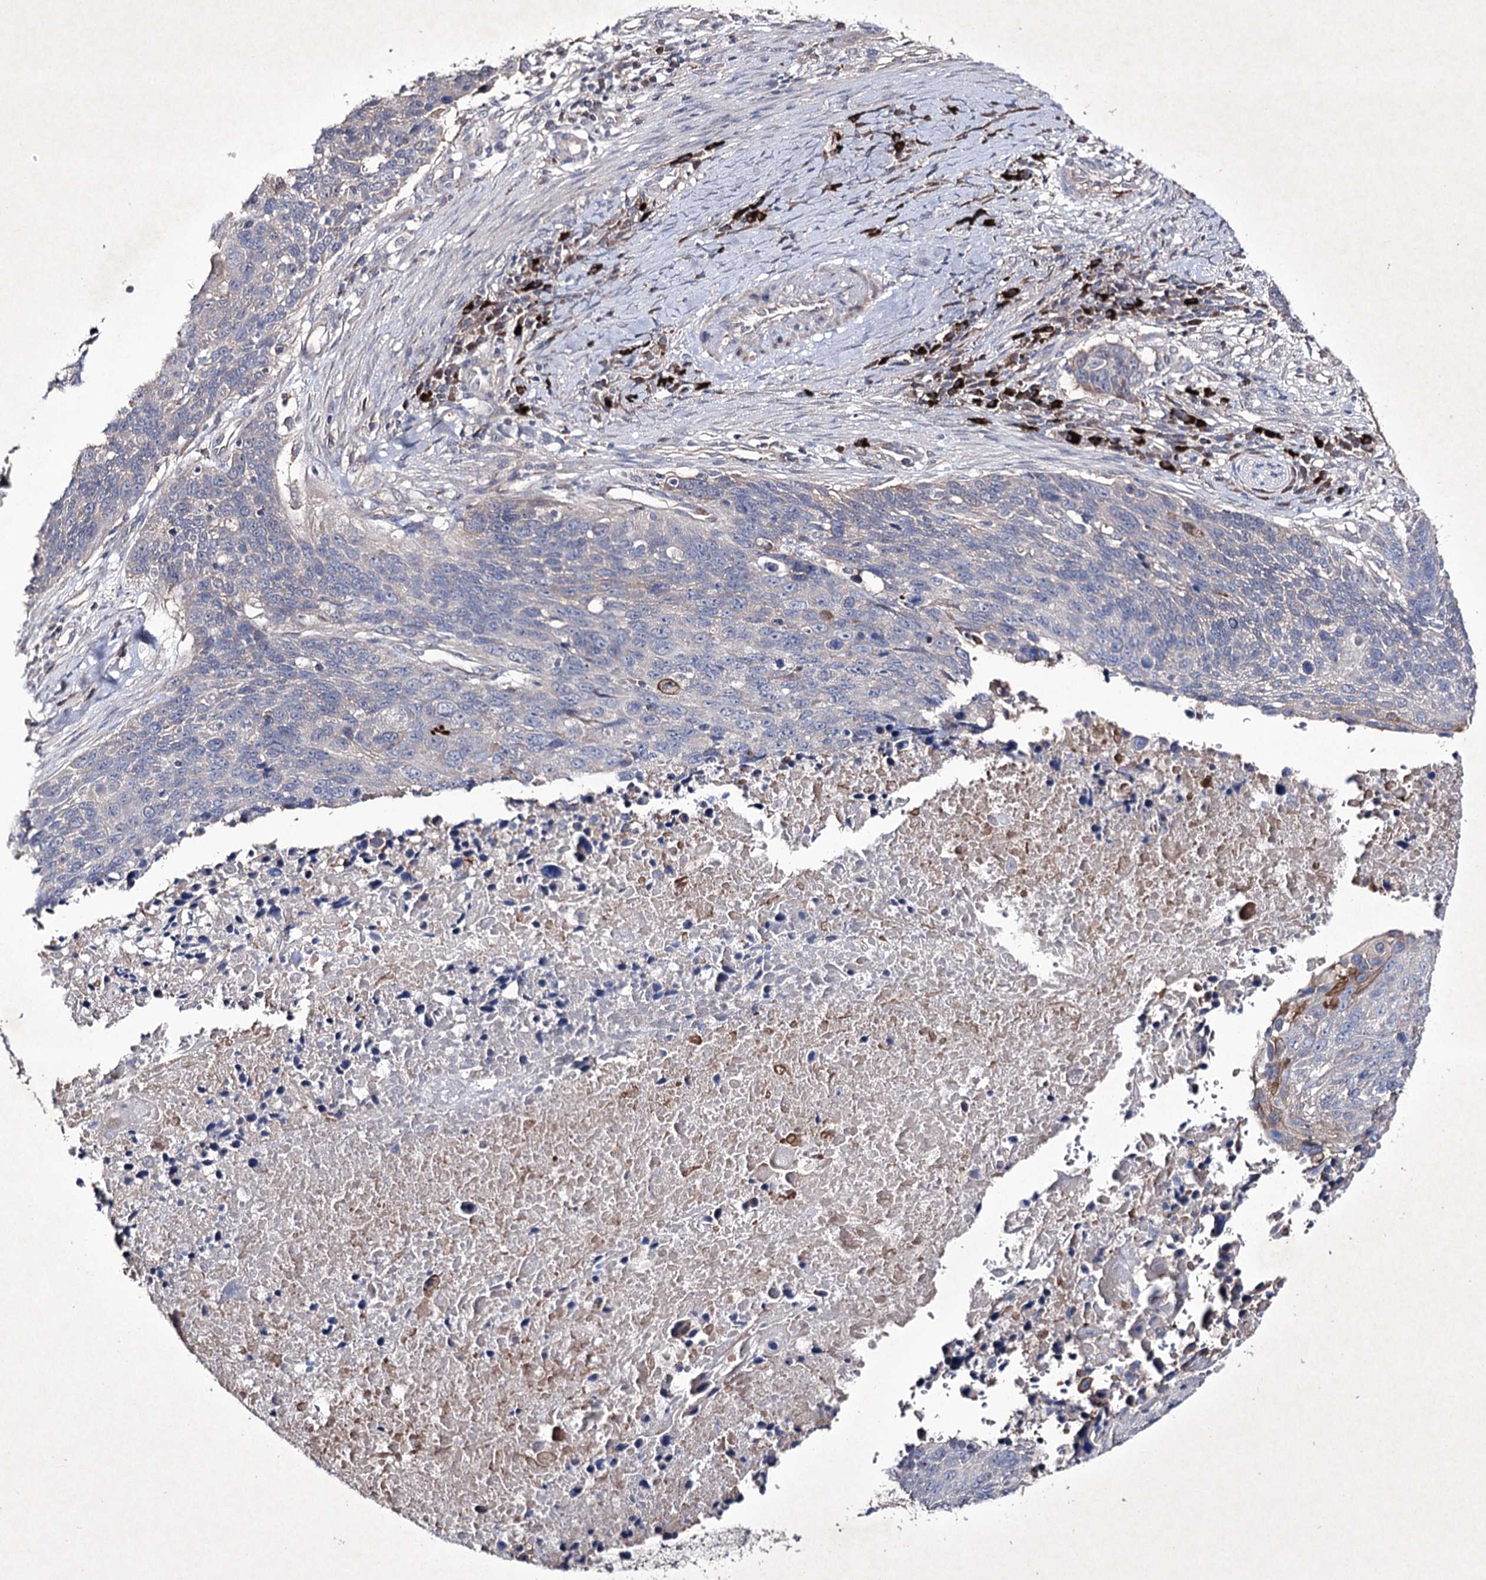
{"staining": {"intensity": "negative", "quantity": "none", "location": "none"}, "tissue": "lung cancer", "cell_type": "Tumor cells", "image_type": "cancer", "snomed": [{"axis": "morphology", "description": "Normal tissue, NOS"}, {"axis": "morphology", "description": "Squamous cell carcinoma, NOS"}, {"axis": "topography", "description": "Lymph node"}, {"axis": "topography", "description": "Lung"}], "caption": "This photomicrograph is of lung cancer stained with immunohistochemistry (IHC) to label a protein in brown with the nuclei are counter-stained blue. There is no staining in tumor cells.", "gene": "SEMA4G", "patient": {"sex": "male", "age": 66}}